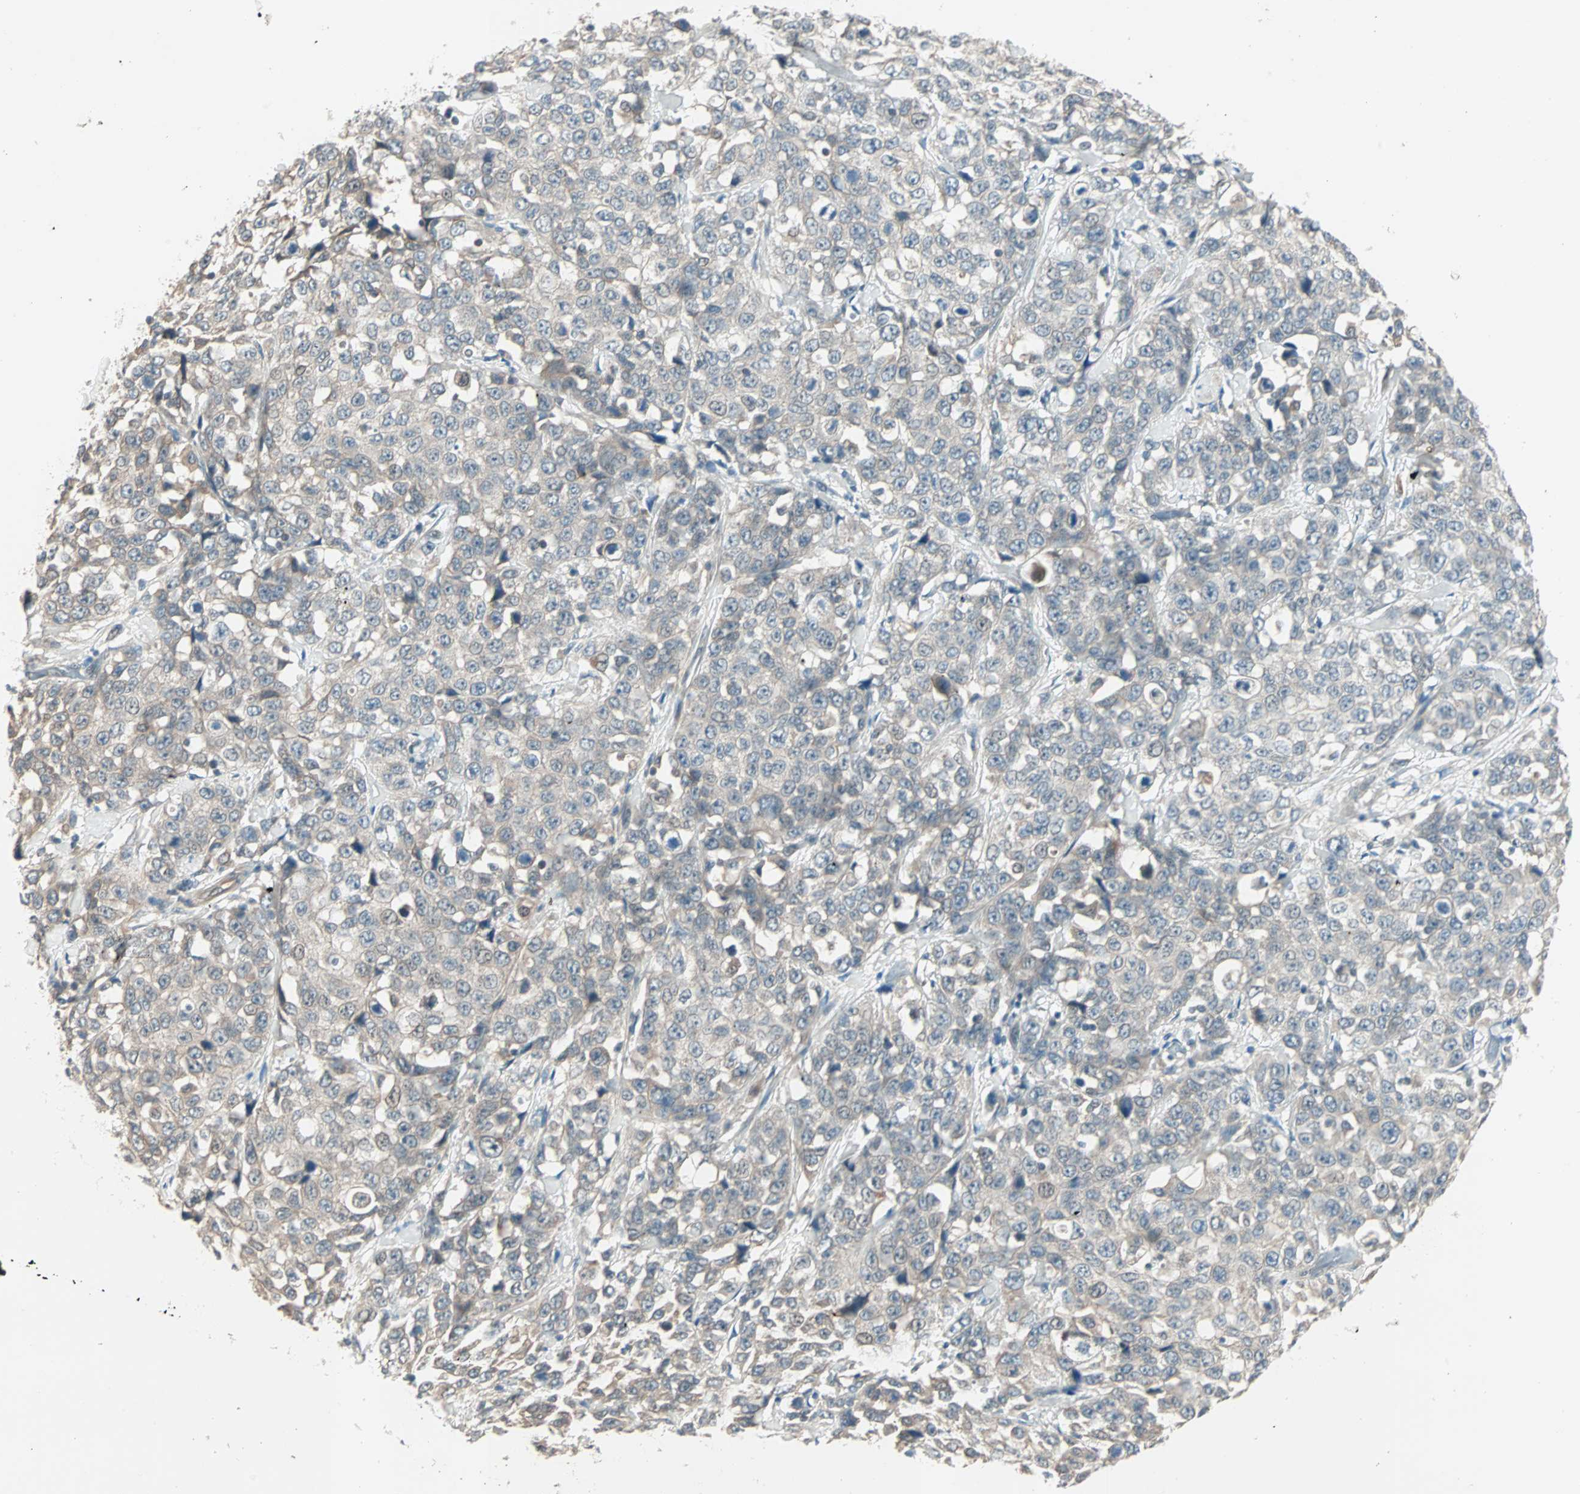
{"staining": {"intensity": "weak", "quantity": "25%-75%", "location": "cytoplasmic/membranous"}, "tissue": "stomach cancer", "cell_type": "Tumor cells", "image_type": "cancer", "snomed": [{"axis": "morphology", "description": "Normal tissue, NOS"}, {"axis": "morphology", "description": "Adenocarcinoma, NOS"}, {"axis": "topography", "description": "Stomach"}], "caption": "Immunohistochemistry (IHC) of human stomach adenocarcinoma reveals low levels of weak cytoplasmic/membranous expression in approximately 25%-75% of tumor cells. (IHC, brightfield microscopy, high magnification).", "gene": "PGBD1", "patient": {"sex": "male", "age": 48}}